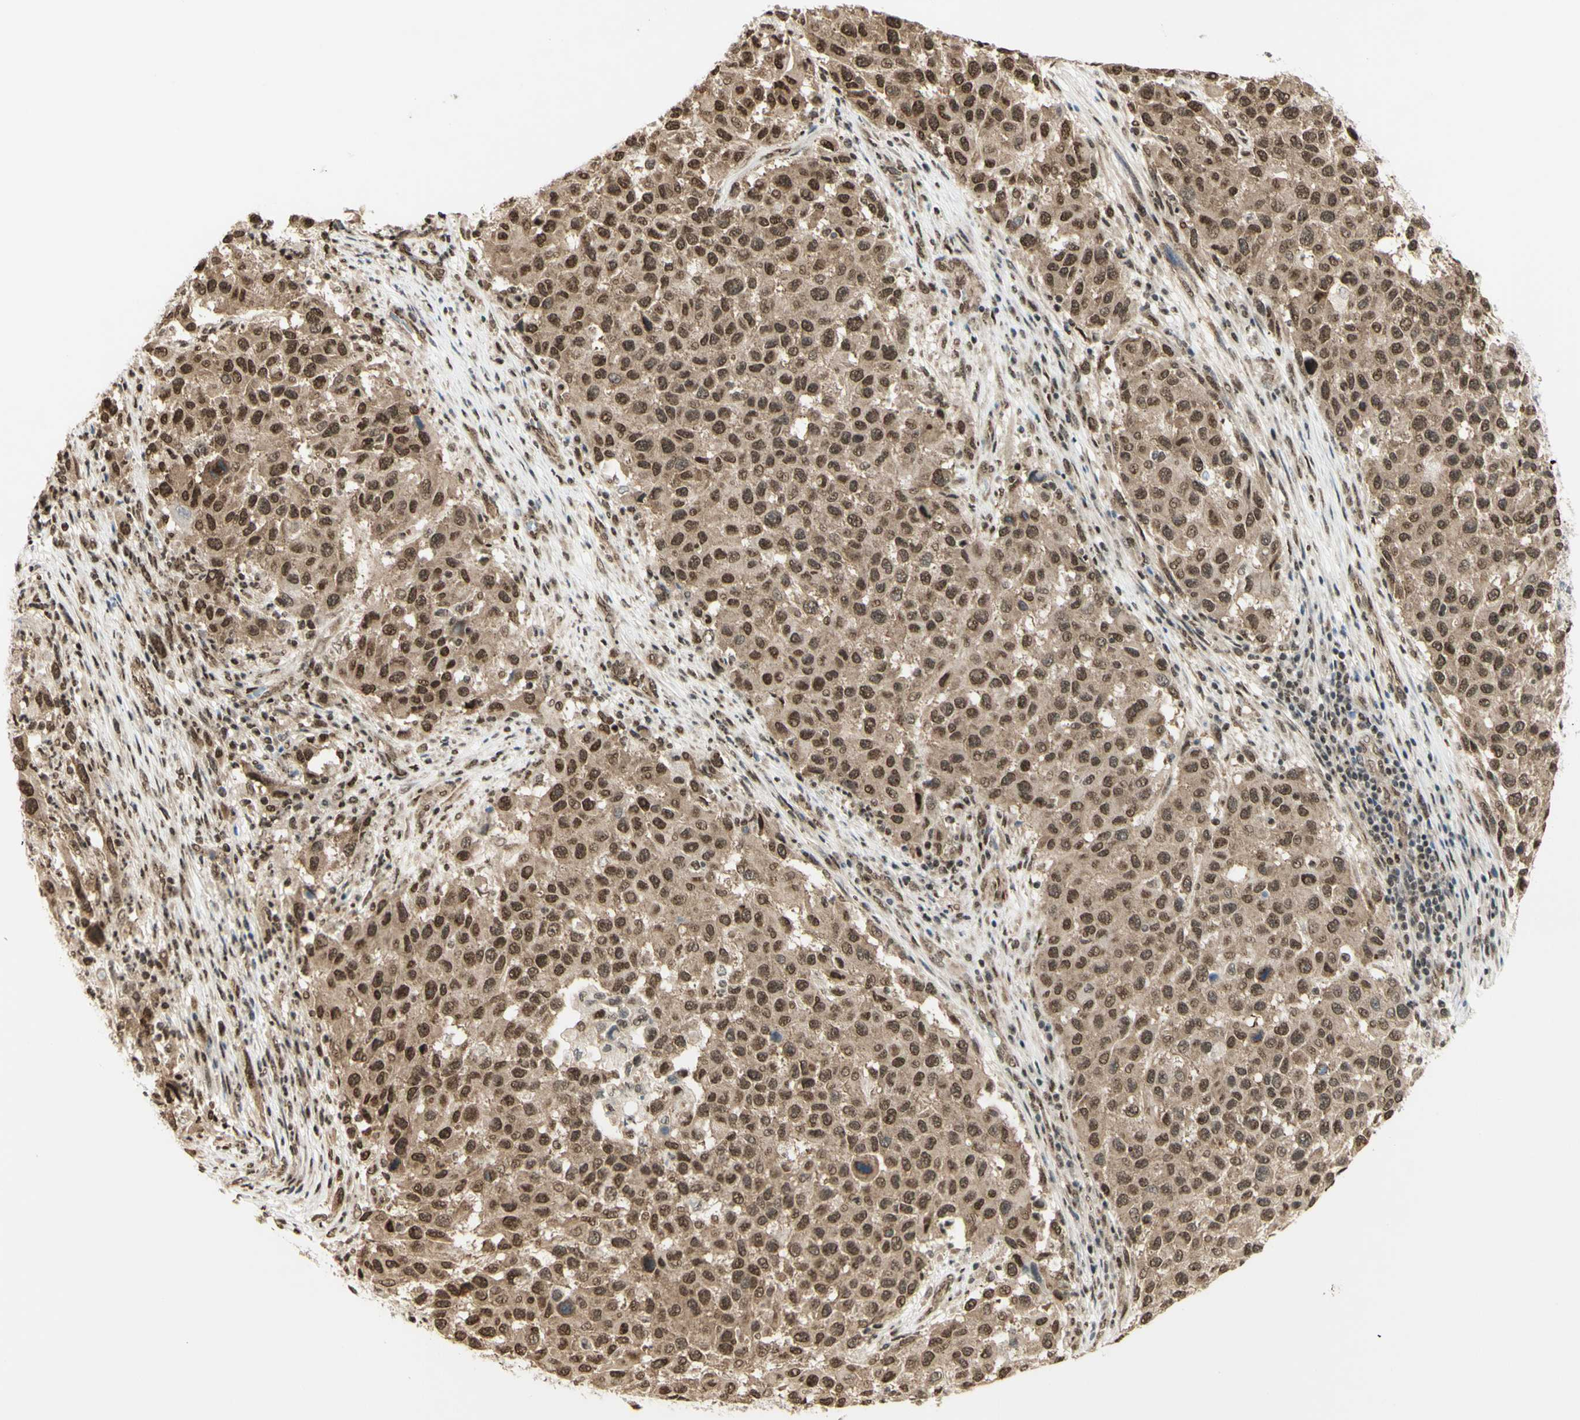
{"staining": {"intensity": "moderate", "quantity": ">75%", "location": "cytoplasmic/membranous,nuclear"}, "tissue": "melanoma", "cell_type": "Tumor cells", "image_type": "cancer", "snomed": [{"axis": "morphology", "description": "Malignant melanoma, Metastatic site"}, {"axis": "topography", "description": "Lymph node"}], "caption": "Immunohistochemistry of human melanoma demonstrates medium levels of moderate cytoplasmic/membranous and nuclear staining in about >75% of tumor cells.", "gene": "ZMYM6", "patient": {"sex": "male", "age": 61}}